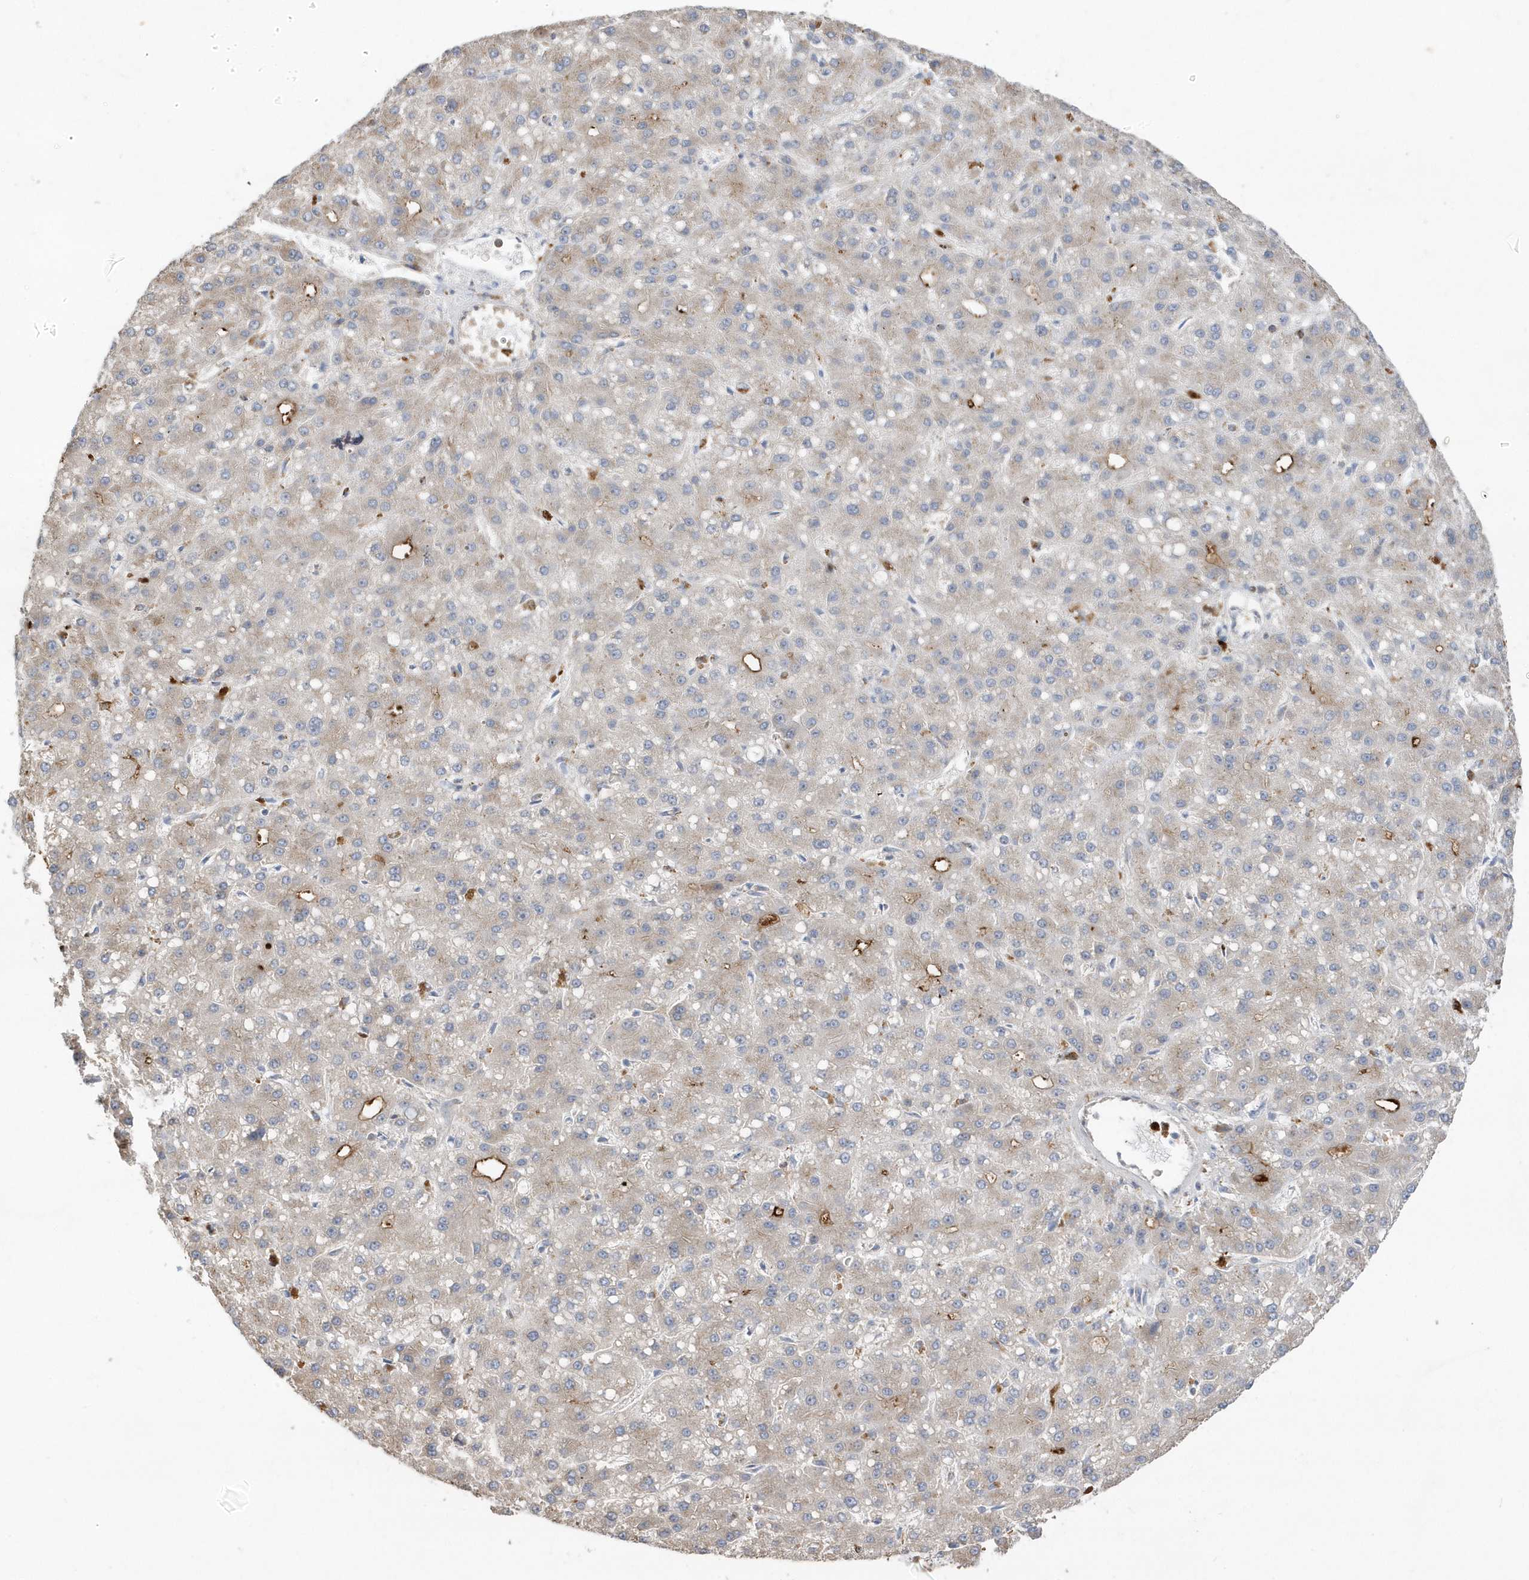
{"staining": {"intensity": "weak", "quantity": "<25%", "location": "cytoplasmic/membranous"}, "tissue": "liver cancer", "cell_type": "Tumor cells", "image_type": "cancer", "snomed": [{"axis": "morphology", "description": "Carcinoma, Hepatocellular, NOS"}, {"axis": "topography", "description": "Liver"}], "caption": "Photomicrograph shows no significant protein positivity in tumor cells of liver hepatocellular carcinoma.", "gene": "DPP9", "patient": {"sex": "male", "age": 67}}